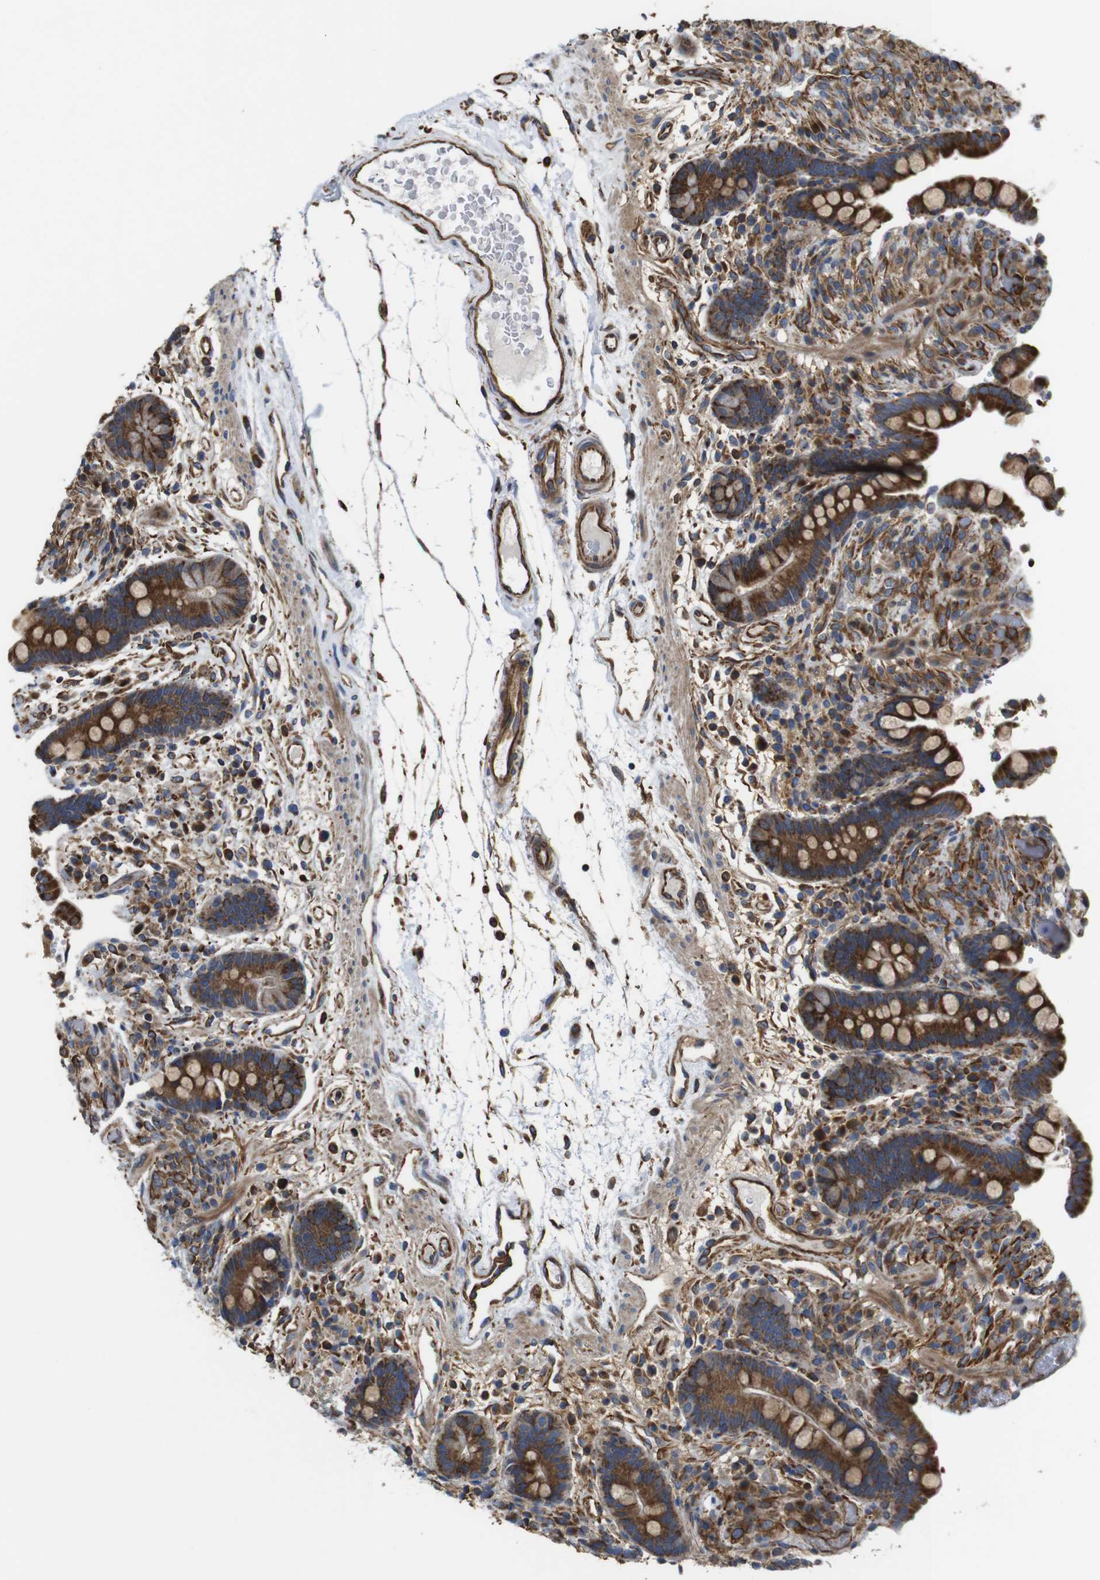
{"staining": {"intensity": "strong", "quantity": ">75%", "location": "cytoplasmic/membranous"}, "tissue": "colon", "cell_type": "Endothelial cells", "image_type": "normal", "snomed": [{"axis": "morphology", "description": "Normal tissue, NOS"}, {"axis": "topography", "description": "Colon"}], "caption": "Benign colon exhibits strong cytoplasmic/membranous positivity in about >75% of endothelial cells, visualized by immunohistochemistry.", "gene": "POMK", "patient": {"sex": "male", "age": 73}}